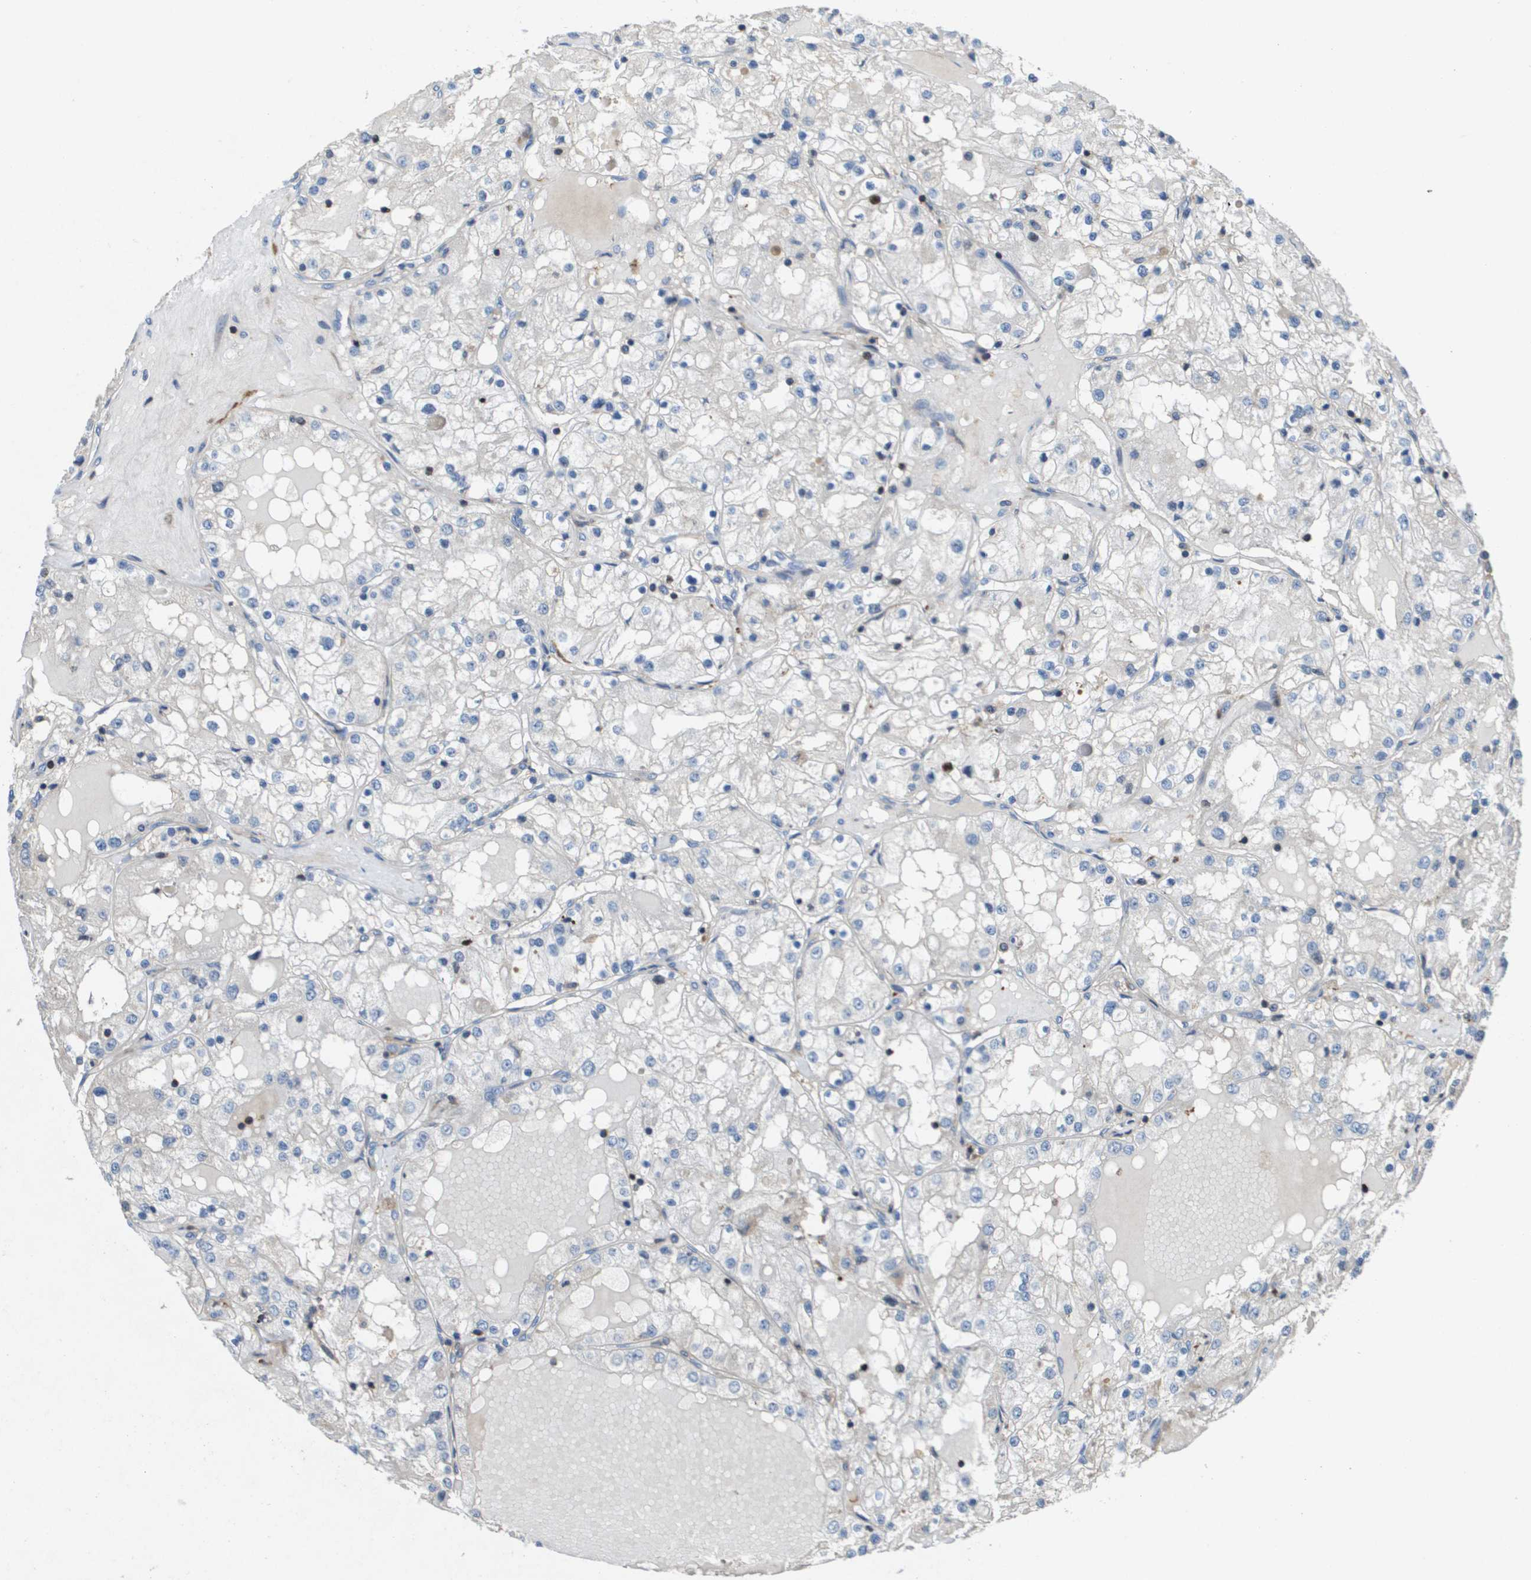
{"staining": {"intensity": "negative", "quantity": "none", "location": "none"}, "tissue": "renal cancer", "cell_type": "Tumor cells", "image_type": "cancer", "snomed": [{"axis": "morphology", "description": "Adenocarcinoma, NOS"}, {"axis": "topography", "description": "Kidney"}], "caption": "A photomicrograph of human renal cancer is negative for staining in tumor cells.", "gene": "SCN4B", "patient": {"sex": "male", "age": 68}}